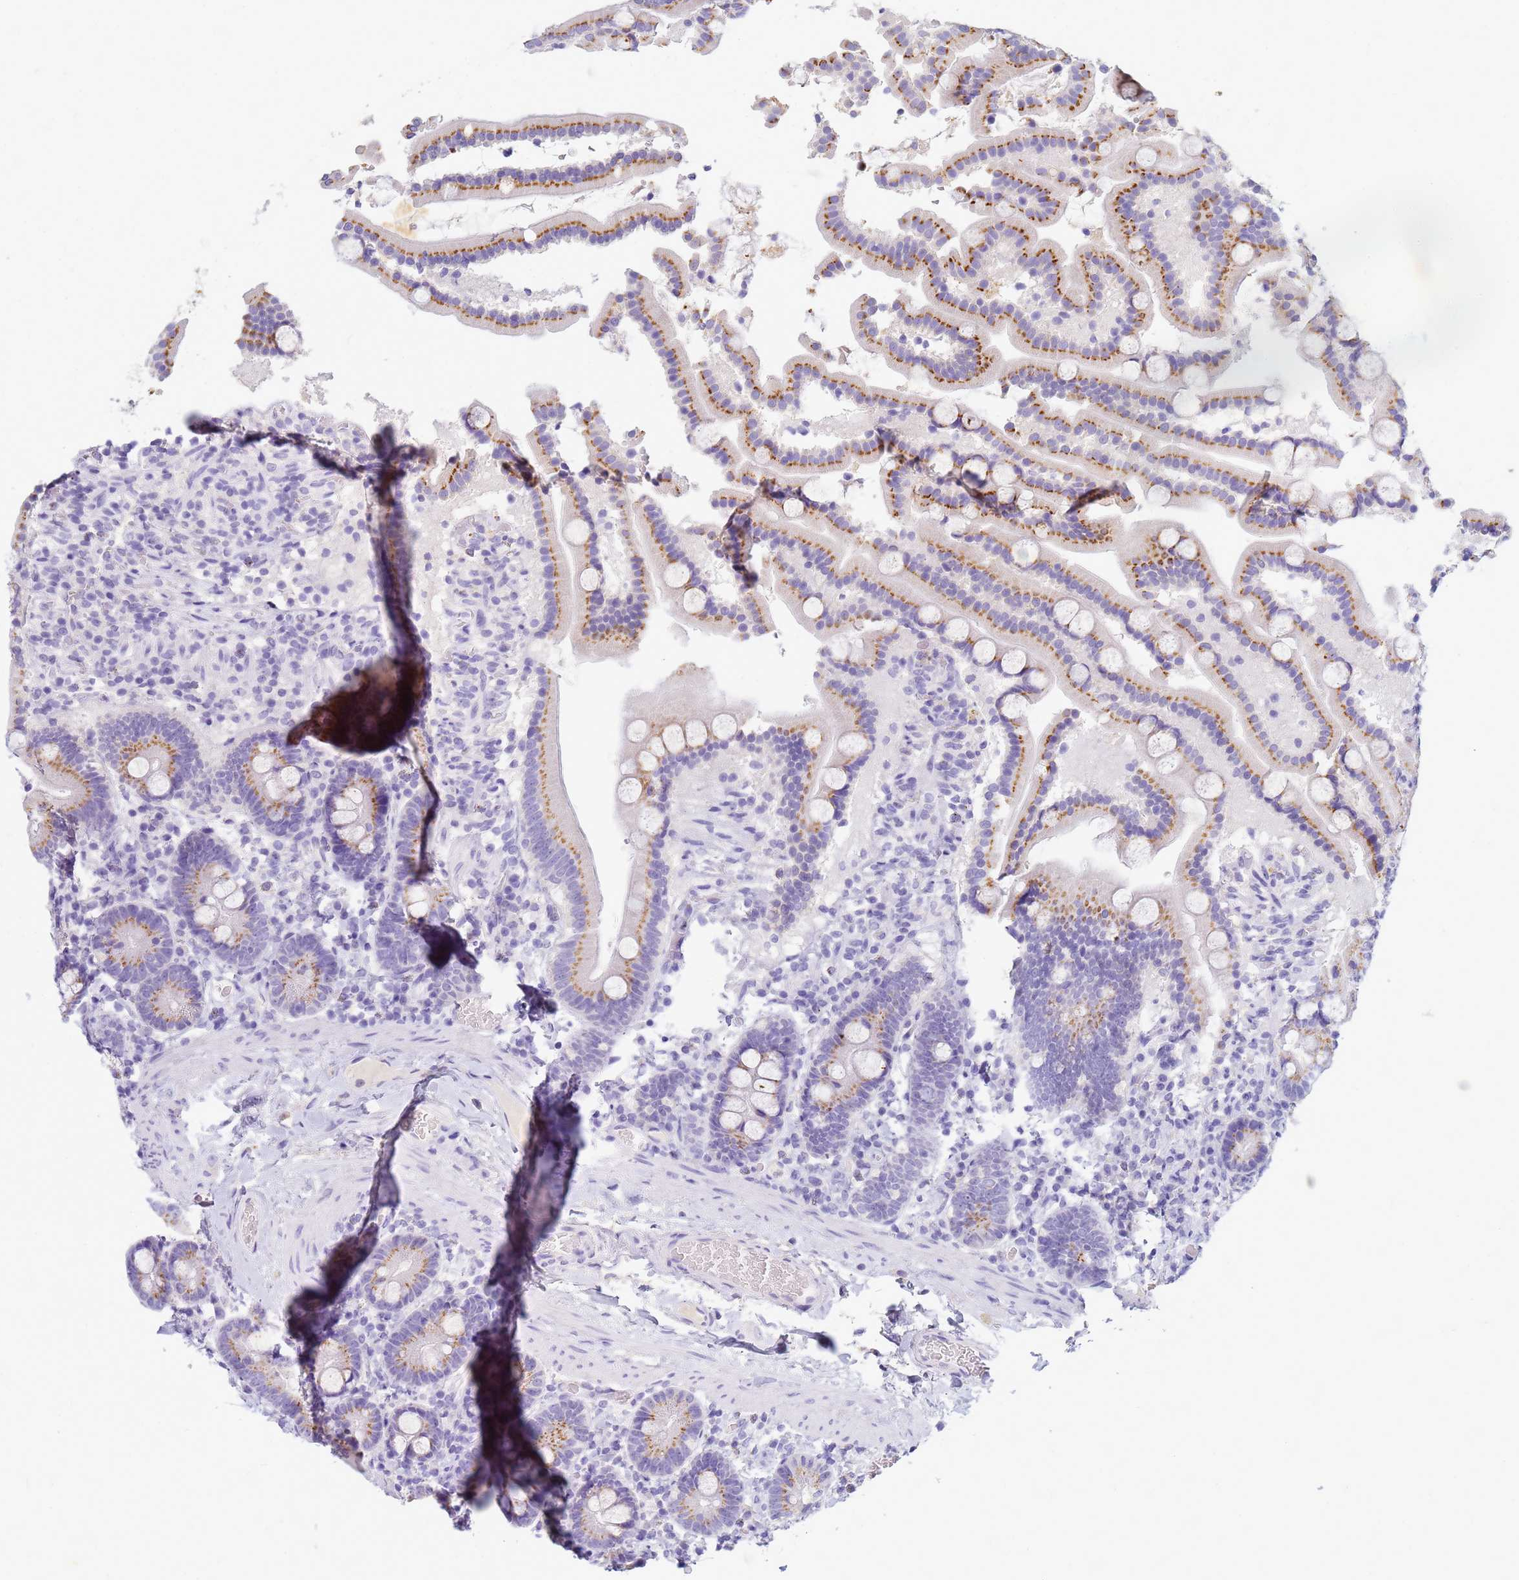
{"staining": {"intensity": "moderate", "quantity": ">75%", "location": "cytoplasmic/membranous"}, "tissue": "duodenum", "cell_type": "Glandular cells", "image_type": "normal", "snomed": [{"axis": "morphology", "description": "Normal tissue, NOS"}, {"axis": "topography", "description": "Duodenum"}], "caption": "IHC of normal human duodenum shows medium levels of moderate cytoplasmic/membranous expression in about >75% of glandular cells.", "gene": "B3GNT8", "patient": {"sex": "male", "age": 55}}